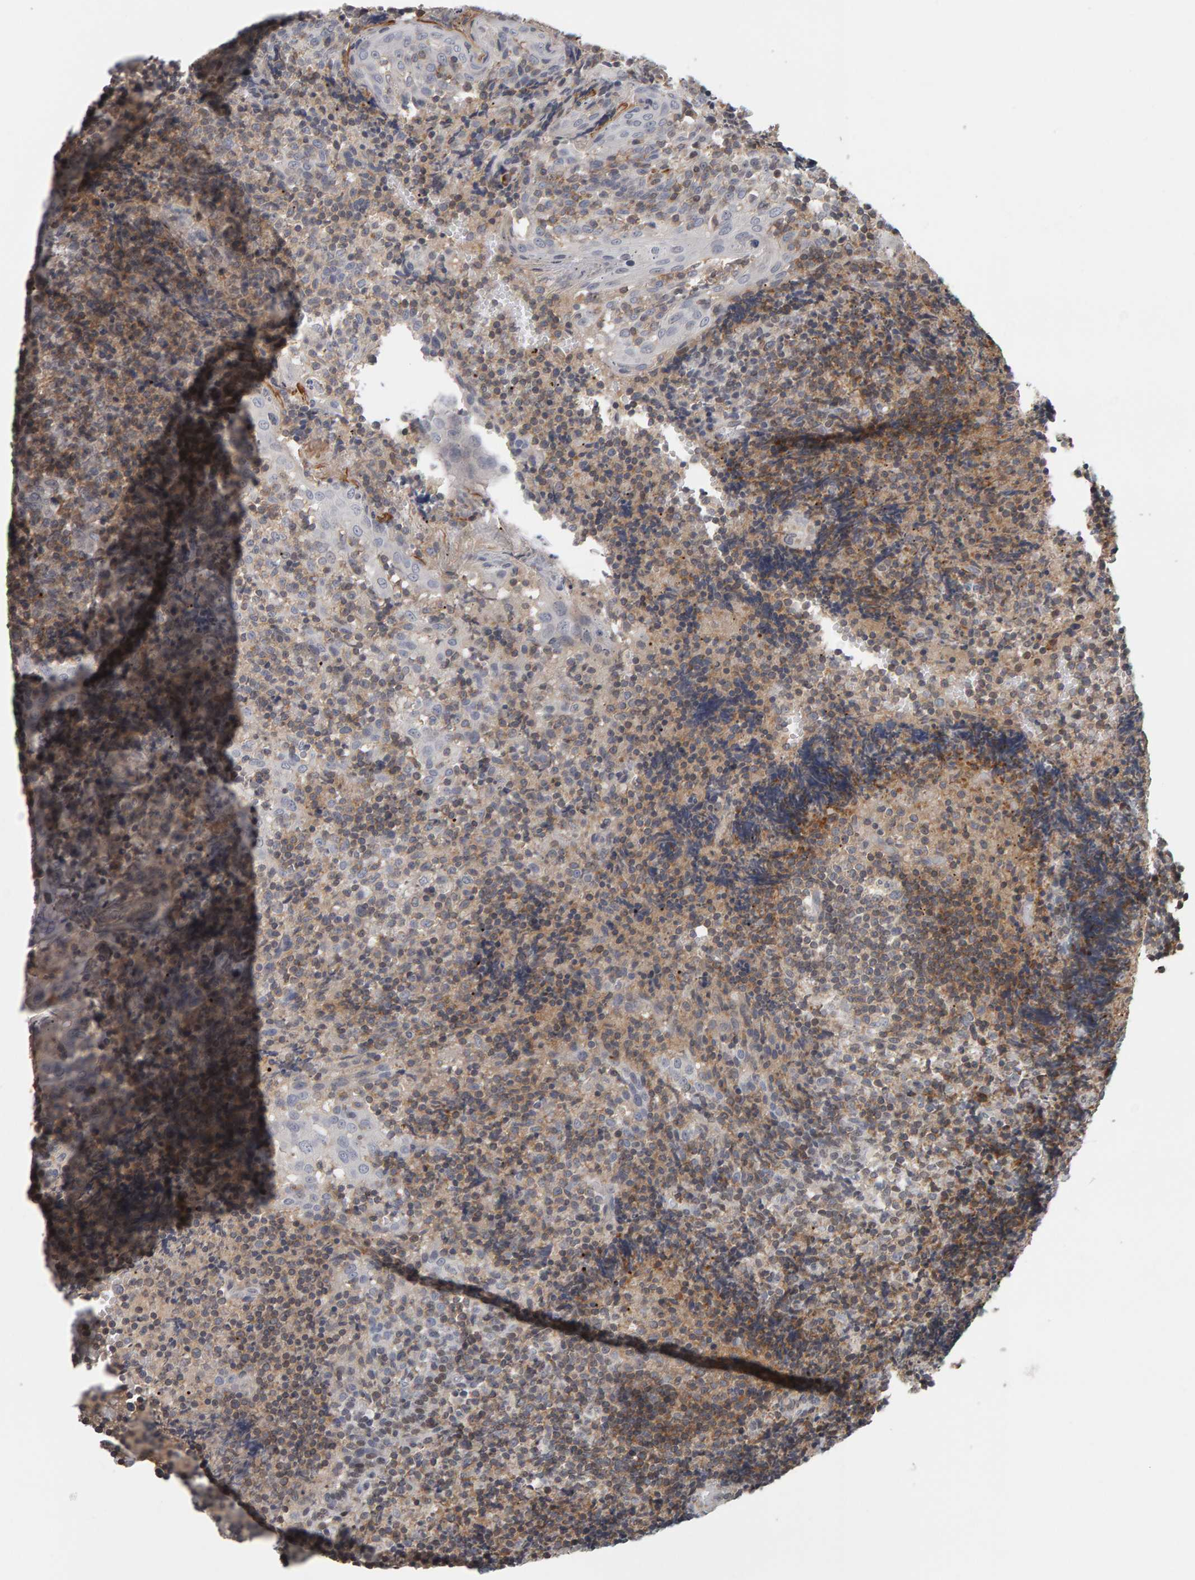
{"staining": {"intensity": "weak", "quantity": ">75%", "location": "cytoplasmic/membranous"}, "tissue": "tonsil", "cell_type": "Germinal center cells", "image_type": "normal", "snomed": [{"axis": "morphology", "description": "Normal tissue, NOS"}, {"axis": "topography", "description": "Tonsil"}], "caption": "Human tonsil stained for a protein (brown) displays weak cytoplasmic/membranous positive positivity in about >75% of germinal center cells.", "gene": "TEFM", "patient": {"sex": "female", "age": 19}}